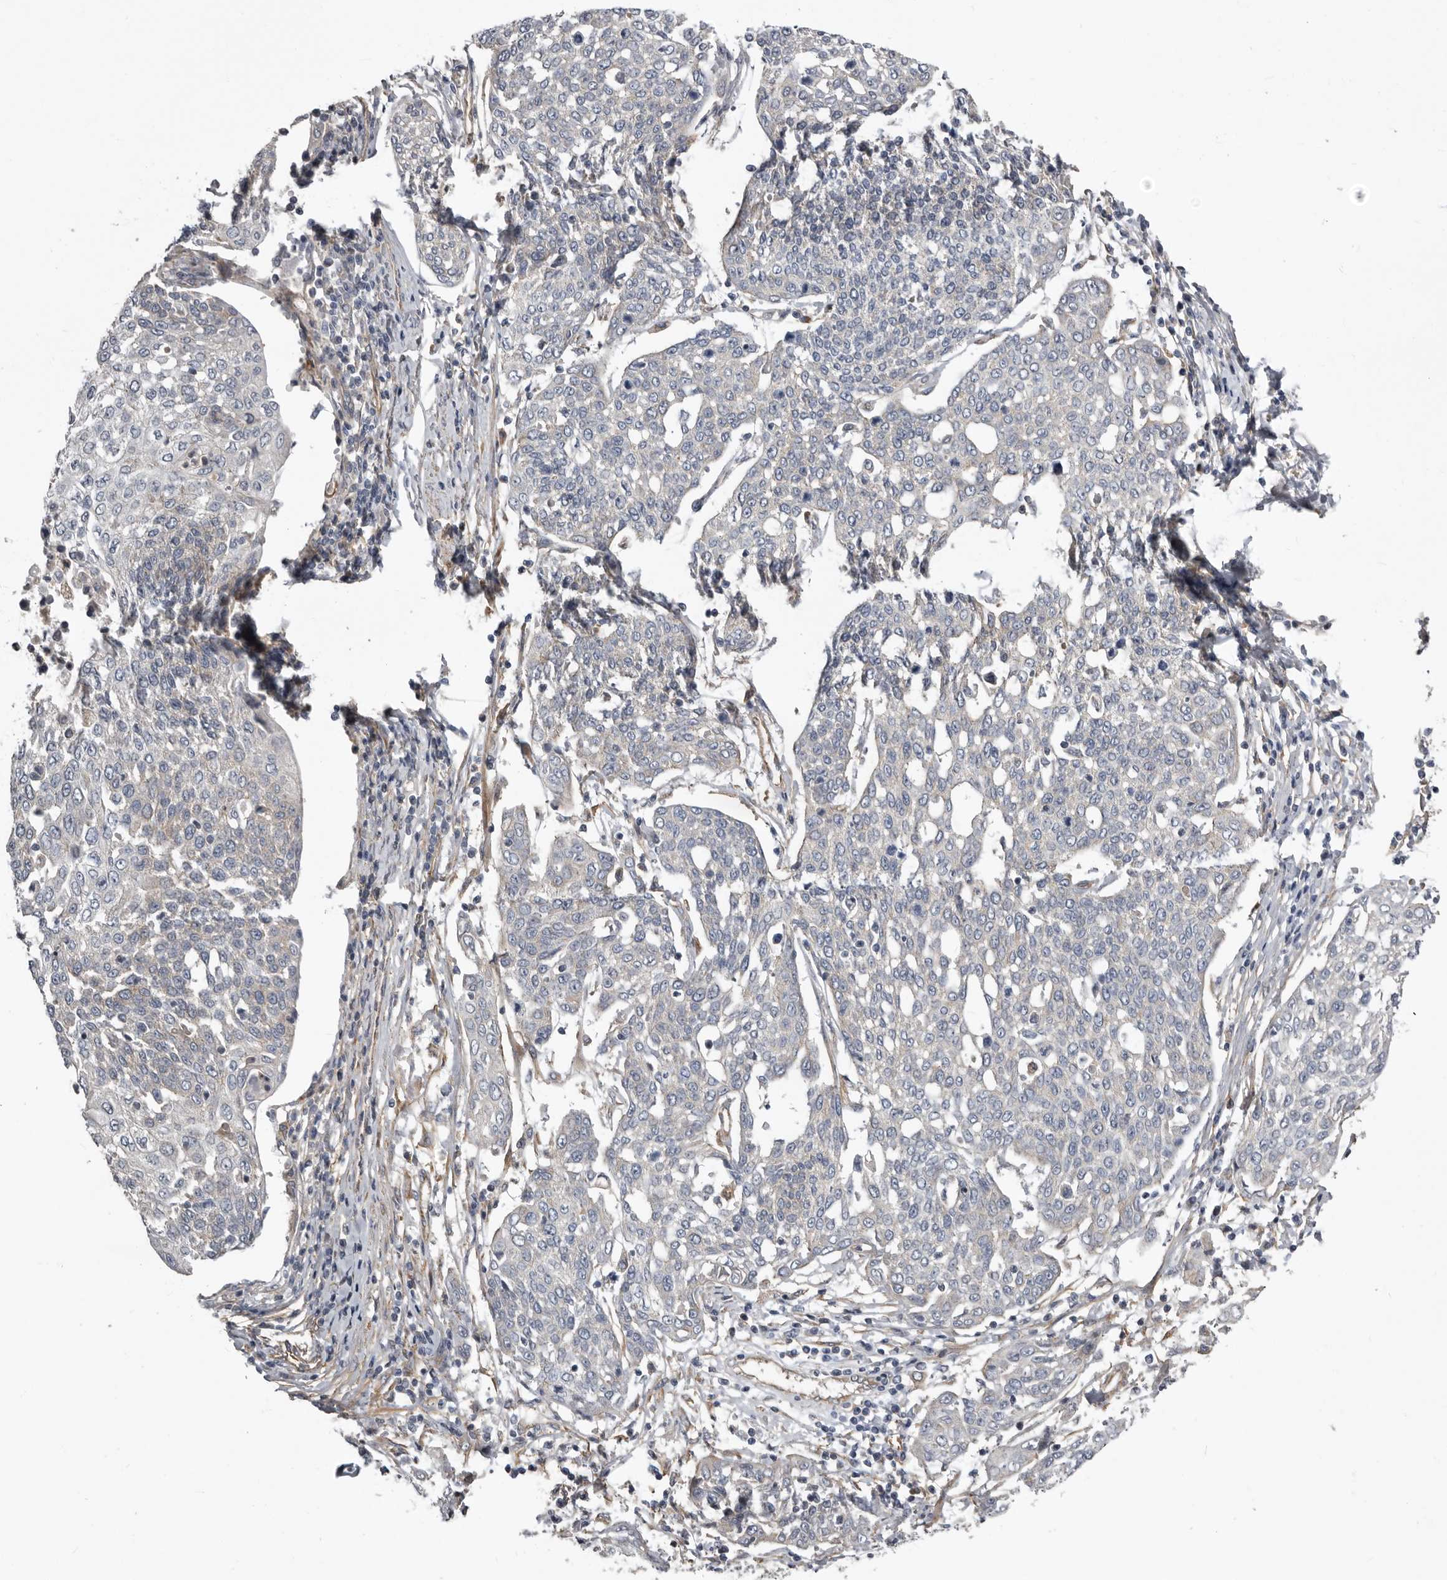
{"staining": {"intensity": "negative", "quantity": "none", "location": "none"}, "tissue": "cervical cancer", "cell_type": "Tumor cells", "image_type": "cancer", "snomed": [{"axis": "morphology", "description": "Squamous cell carcinoma, NOS"}, {"axis": "topography", "description": "Cervix"}], "caption": "The immunohistochemistry image has no significant expression in tumor cells of cervical cancer tissue.", "gene": "ENAH", "patient": {"sex": "female", "age": 34}}